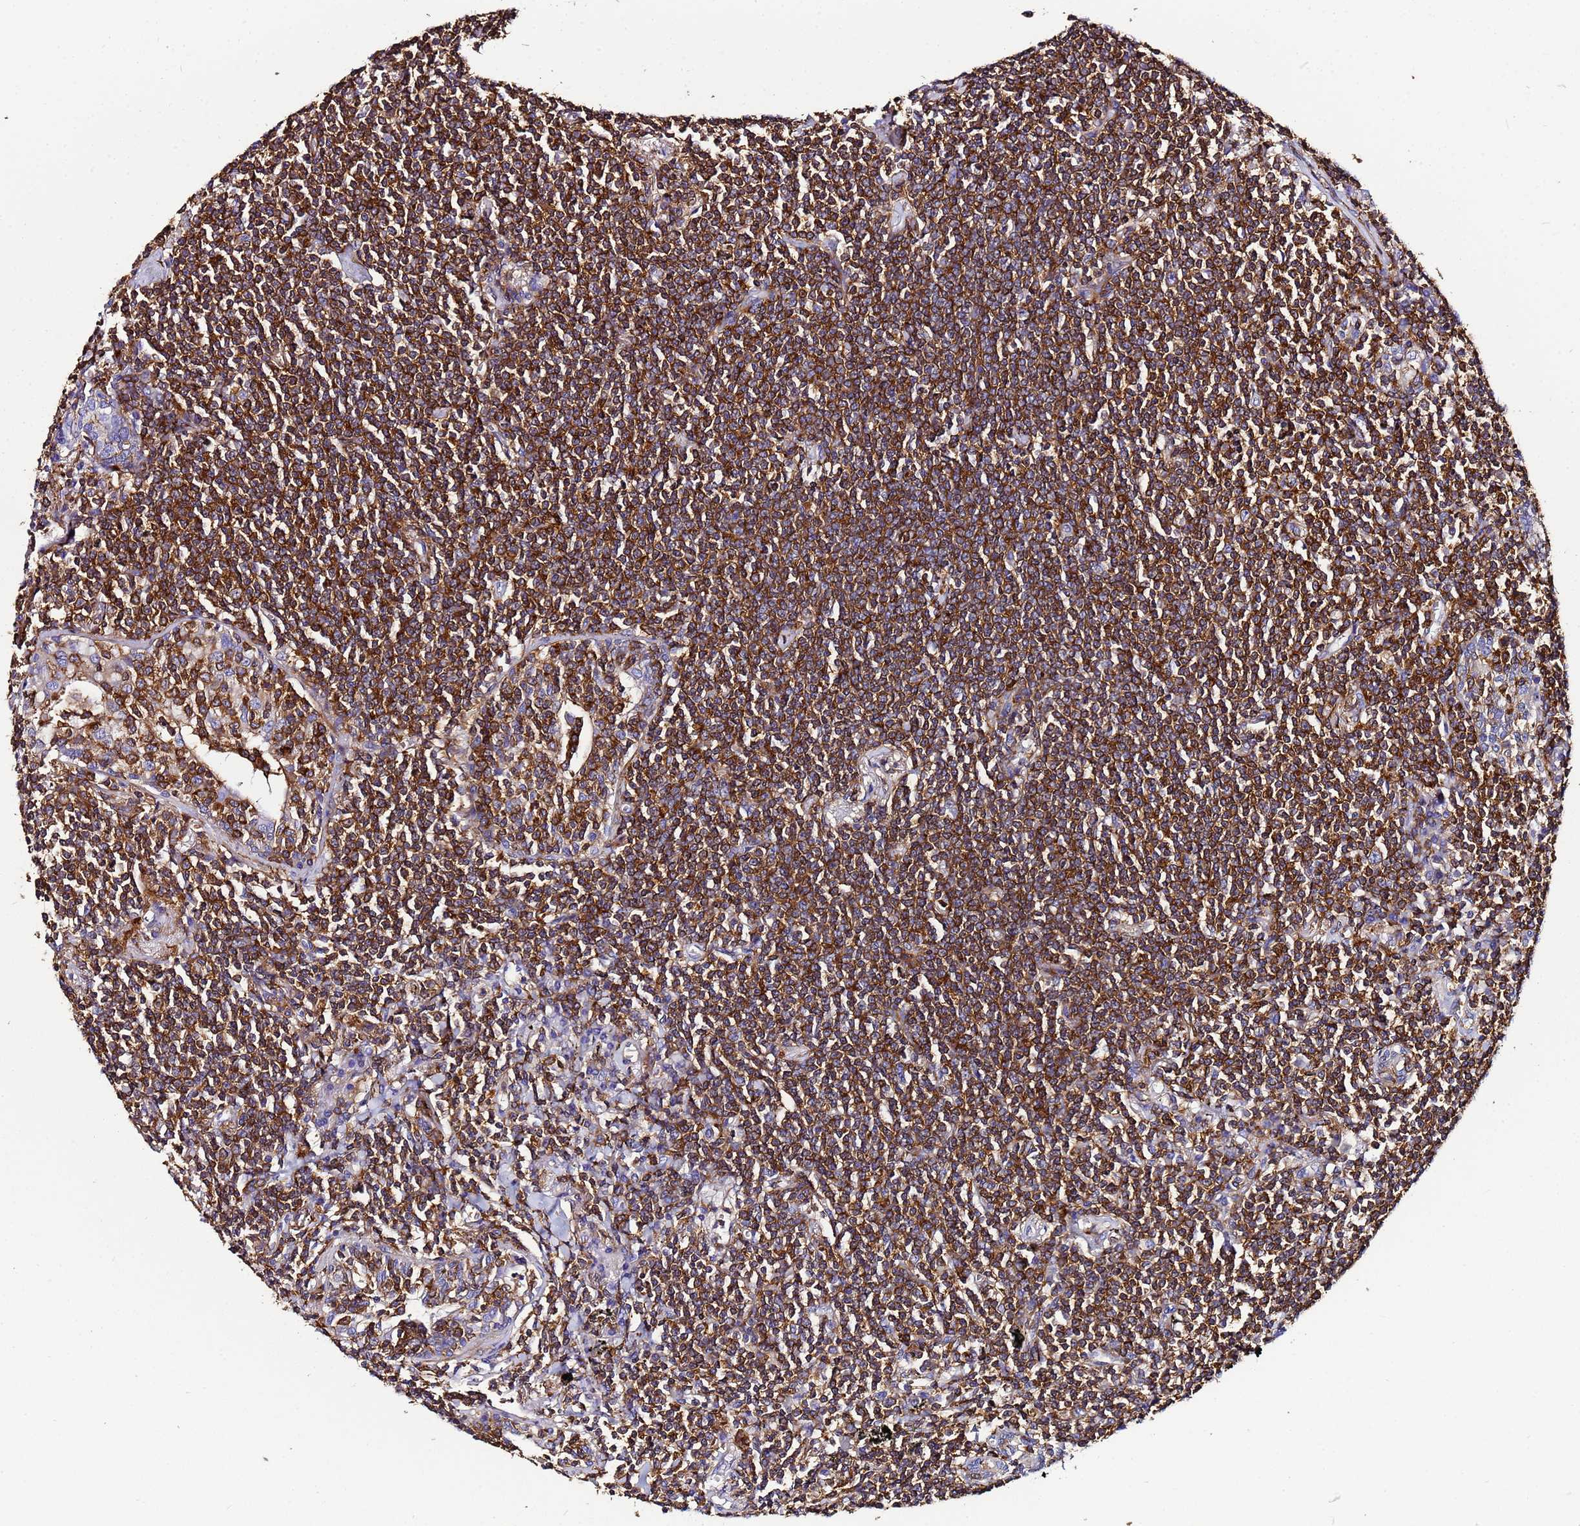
{"staining": {"intensity": "strong", "quantity": ">75%", "location": "cytoplasmic/membranous"}, "tissue": "lymphoma", "cell_type": "Tumor cells", "image_type": "cancer", "snomed": [{"axis": "morphology", "description": "Malignant lymphoma, non-Hodgkin's type, Low grade"}, {"axis": "topography", "description": "Lung"}], "caption": "Lymphoma stained with DAB (3,3'-diaminobenzidine) immunohistochemistry (IHC) reveals high levels of strong cytoplasmic/membranous staining in approximately >75% of tumor cells.", "gene": "ACTB", "patient": {"sex": "female", "age": 71}}